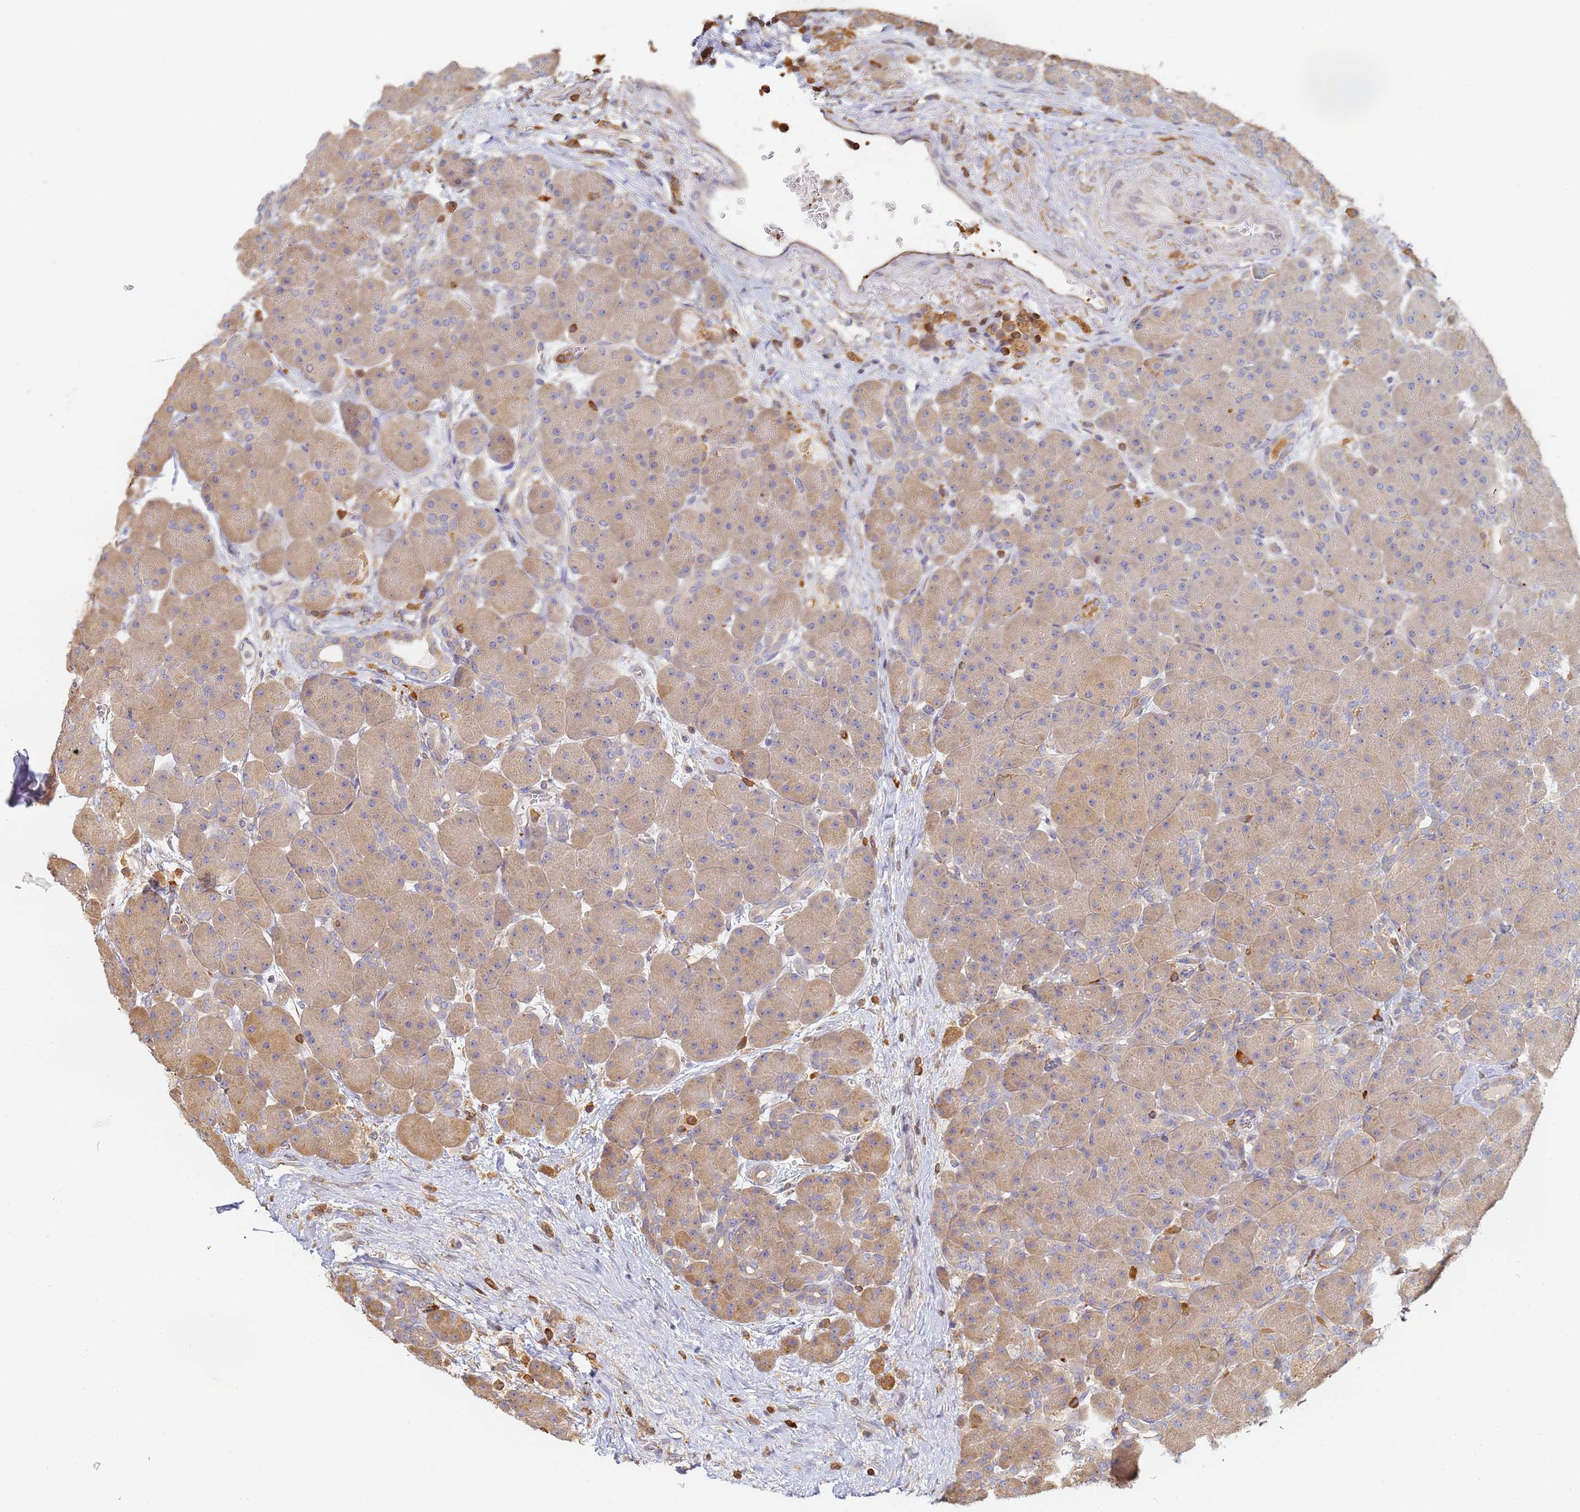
{"staining": {"intensity": "weak", "quantity": "25%-75%", "location": "cytoplasmic/membranous"}, "tissue": "pancreas", "cell_type": "Exocrine glandular cells", "image_type": "normal", "snomed": [{"axis": "morphology", "description": "Normal tissue, NOS"}, {"axis": "topography", "description": "Pancreas"}], "caption": "Protein expression analysis of benign human pancreas reveals weak cytoplasmic/membranous staining in approximately 25%-75% of exocrine glandular cells.", "gene": "BIN2", "patient": {"sex": "male", "age": 66}}